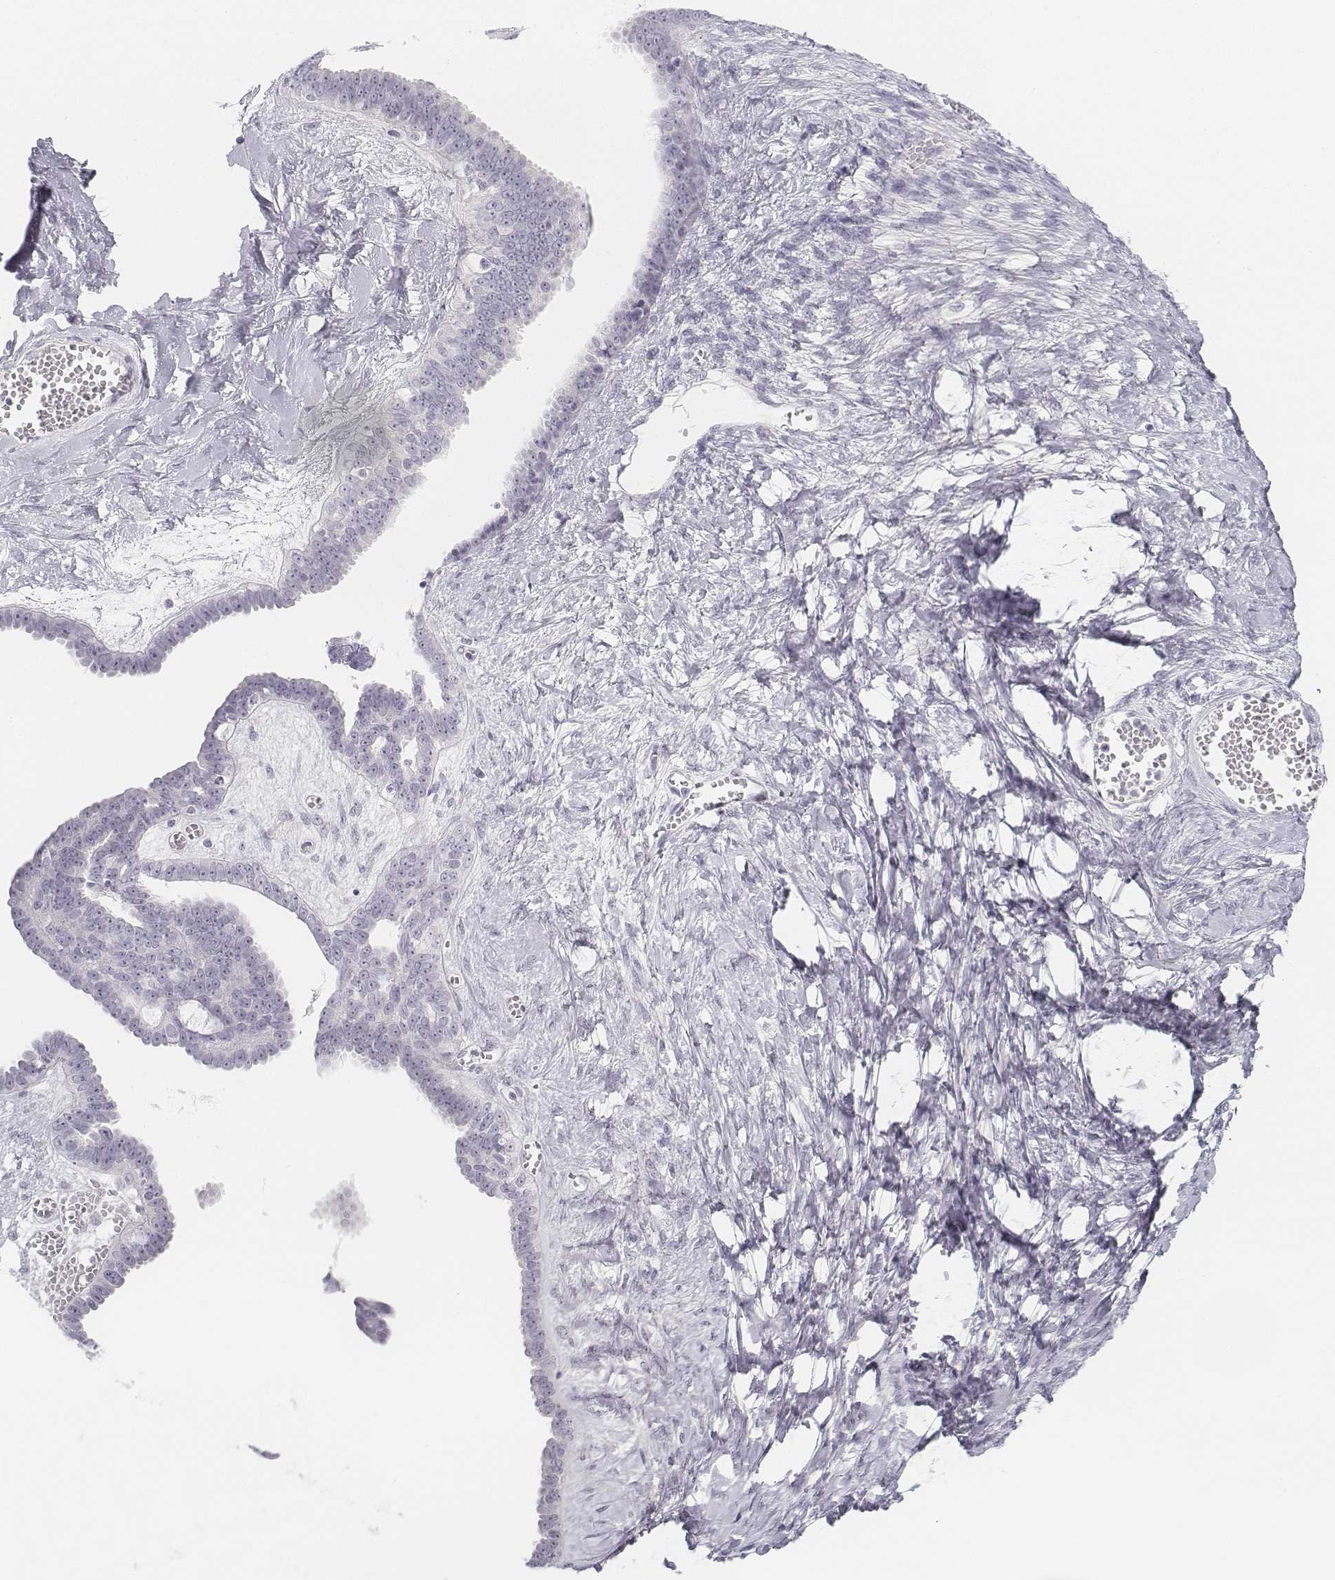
{"staining": {"intensity": "negative", "quantity": "none", "location": "none"}, "tissue": "ovarian cancer", "cell_type": "Tumor cells", "image_type": "cancer", "snomed": [{"axis": "morphology", "description": "Cystadenocarcinoma, serous, NOS"}, {"axis": "topography", "description": "Ovary"}], "caption": "Immunohistochemistry (IHC) of human ovarian cancer displays no staining in tumor cells. (IHC, brightfield microscopy, high magnification).", "gene": "KRT25", "patient": {"sex": "female", "age": 71}}